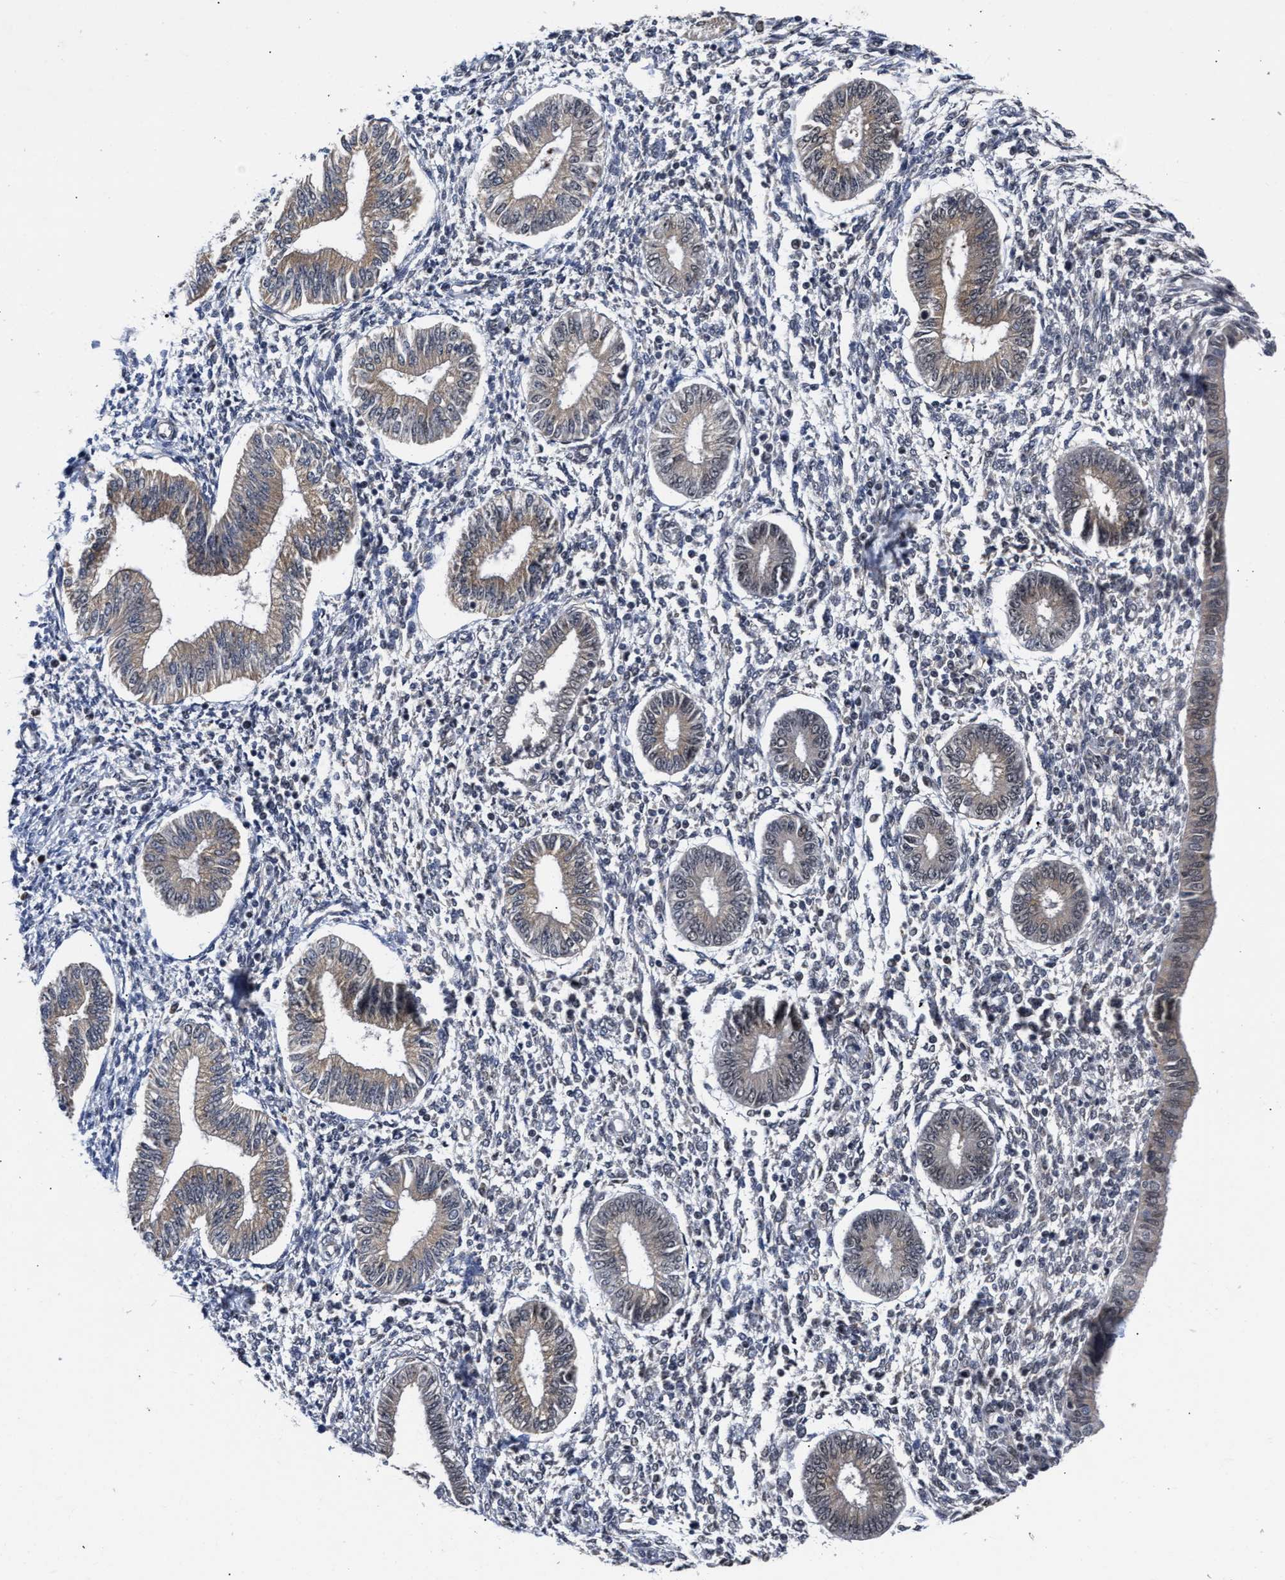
{"staining": {"intensity": "negative", "quantity": "none", "location": "none"}, "tissue": "endometrium", "cell_type": "Cells in endometrial stroma", "image_type": "normal", "snomed": [{"axis": "morphology", "description": "Normal tissue, NOS"}, {"axis": "topography", "description": "Endometrium"}], "caption": "High magnification brightfield microscopy of normal endometrium stained with DAB (3,3'-diaminobenzidine) (brown) and counterstained with hematoxylin (blue): cells in endometrial stroma show no significant expression. (Stains: DAB immunohistochemistry (IHC) with hematoxylin counter stain, Microscopy: brightfield microscopy at high magnification).", "gene": "CLIP2", "patient": {"sex": "female", "age": 50}}